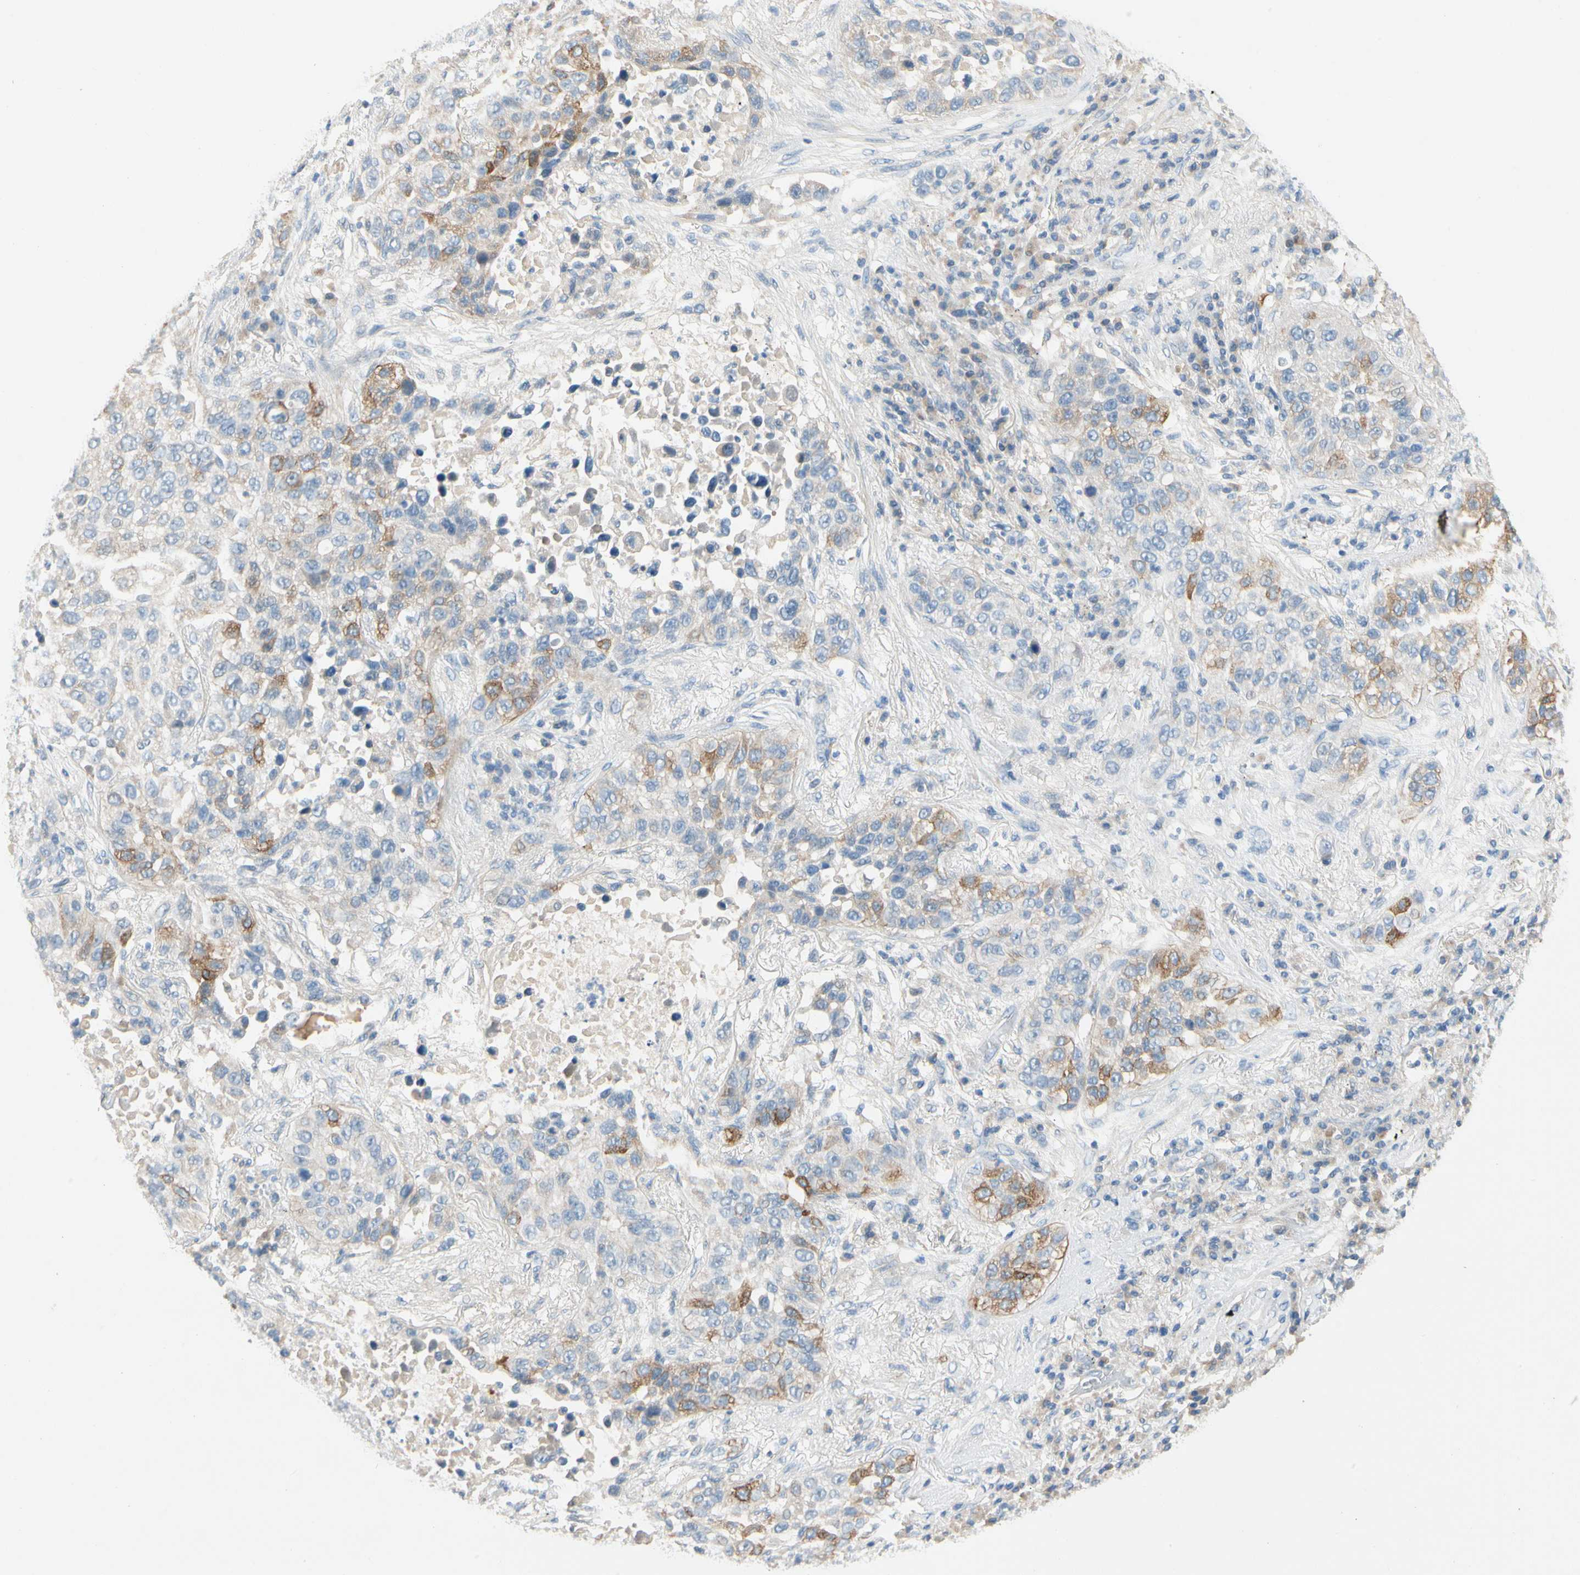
{"staining": {"intensity": "moderate", "quantity": "<25%", "location": "cytoplasmic/membranous"}, "tissue": "lung cancer", "cell_type": "Tumor cells", "image_type": "cancer", "snomed": [{"axis": "morphology", "description": "Squamous cell carcinoma, NOS"}, {"axis": "topography", "description": "Lung"}], "caption": "Protein staining of squamous cell carcinoma (lung) tissue displays moderate cytoplasmic/membranous positivity in approximately <25% of tumor cells. Ihc stains the protein of interest in brown and the nuclei are stained blue.", "gene": "CCM2L", "patient": {"sex": "male", "age": 57}}